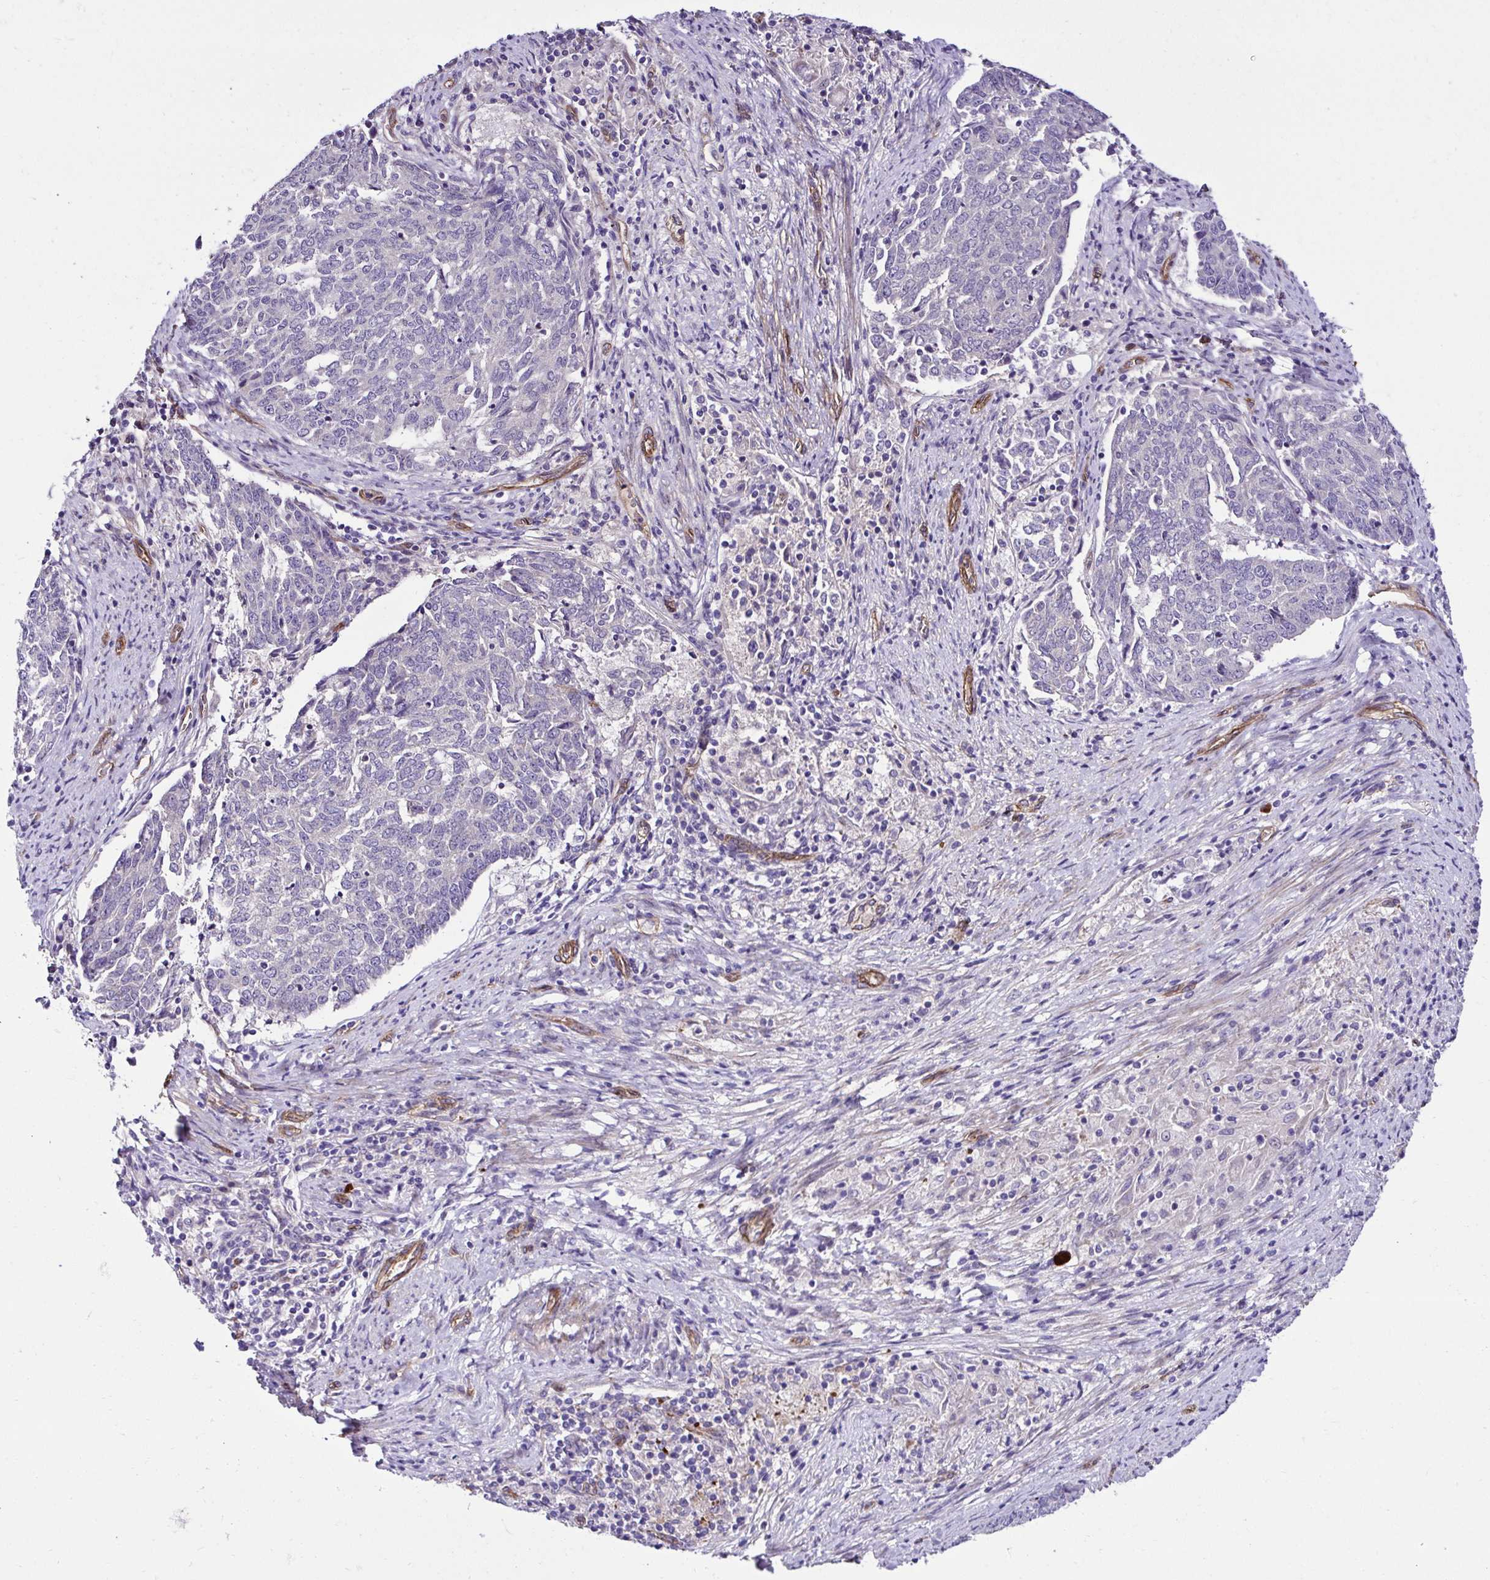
{"staining": {"intensity": "negative", "quantity": "none", "location": "none"}, "tissue": "endometrial cancer", "cell_type": "Tumor cells", "image_type": "cancer", "snomed": [{"axis": "morphology", "description": "Adenocarcinoma, NOS"}, {"axis": "topography", "description": "Endometrium"}], "caption": "High power microscopy micrograph of an IHC histopathology image of adenocarcinoma (endometrial), revealing no significant expression in tumor cells.", "gene": "TRIM52", "patient": {"sex": "female", "age": 80}}